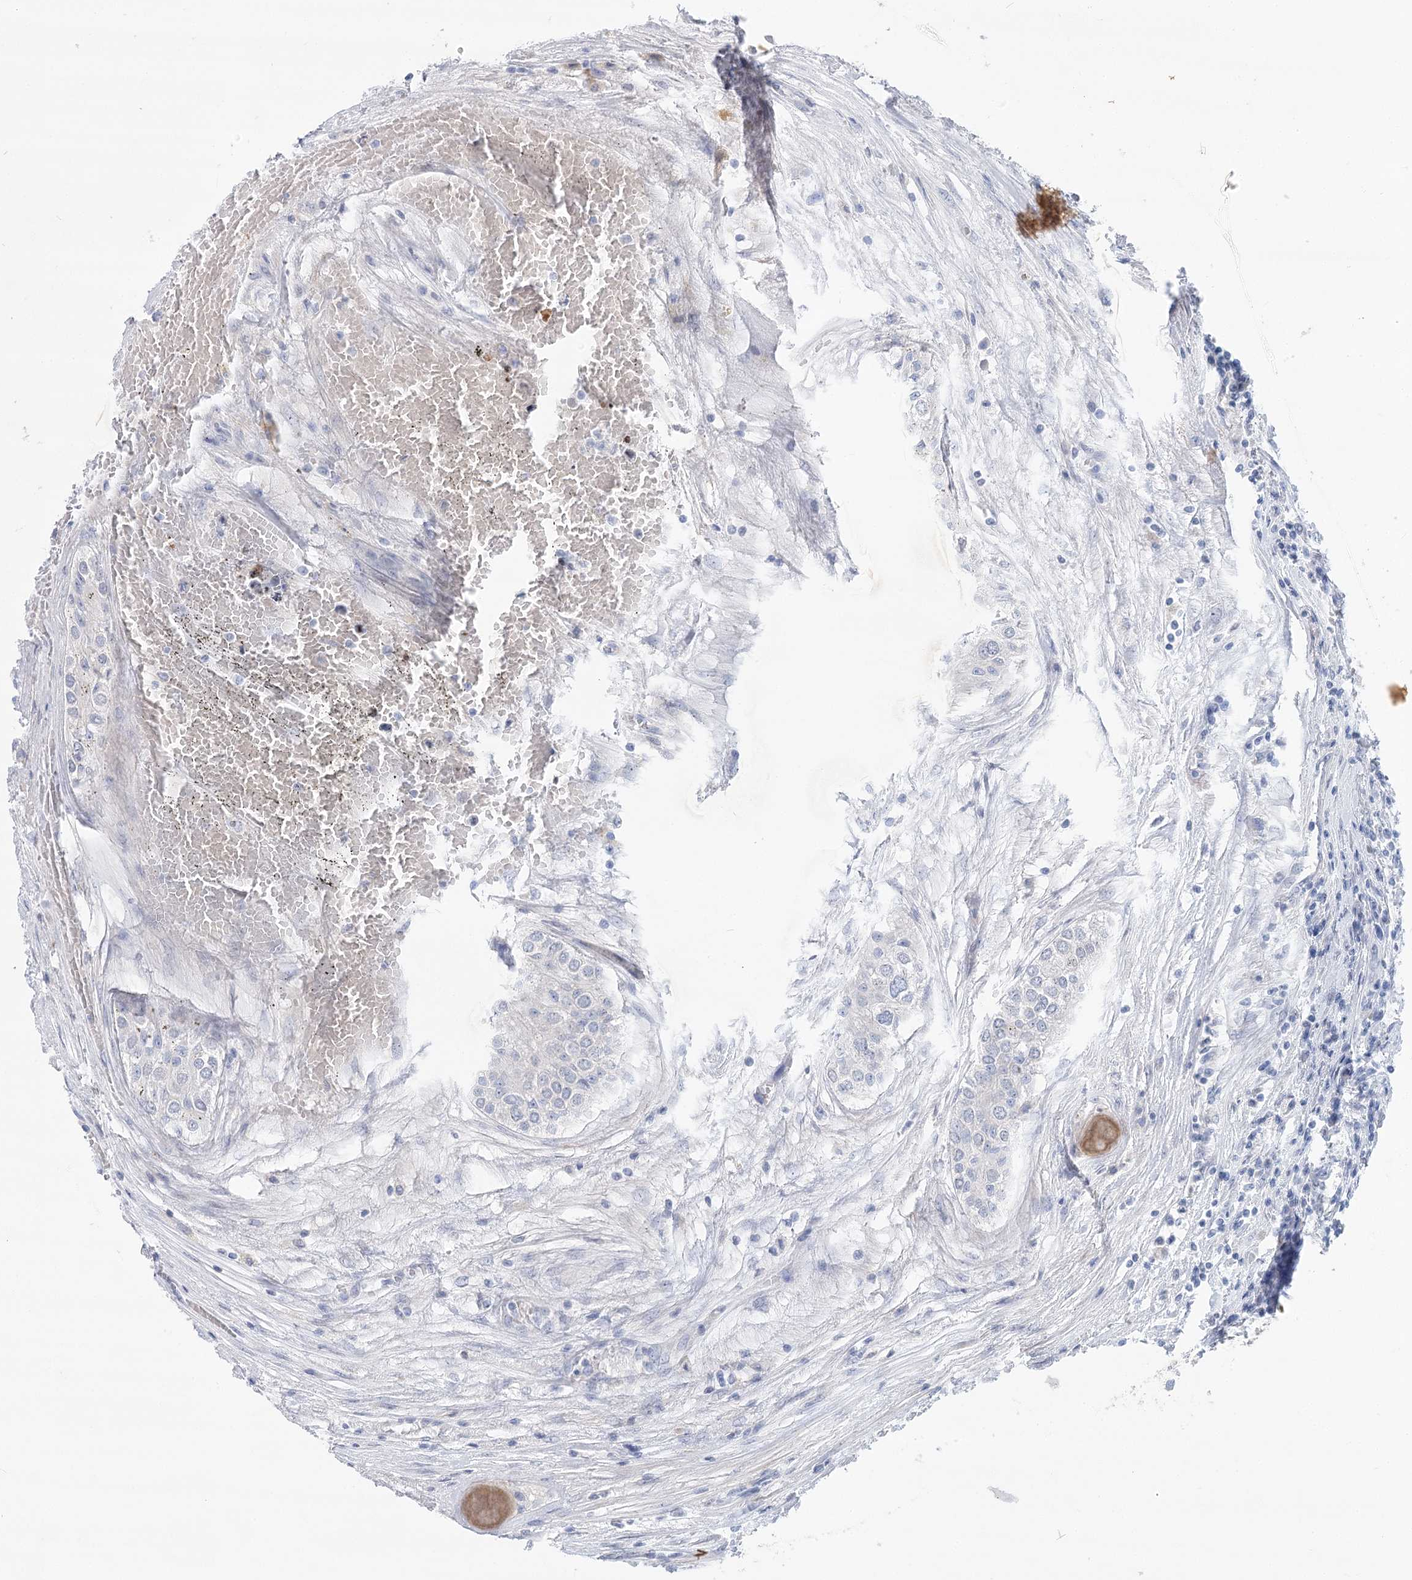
{"staining": {"intensity": "negative", "quantity": "none", "location": "none"}, "tissue": "testis cancer", "cell_type": "Tumor cells", "image_type": "cancer", "snomed": [{"axis": "morphology", "description": "Carcinoma, Embryonal, NOS"}, {"axis": "topography", "description": "Testis"}], "caption": "IHC of human testis cancer (embryonal carcinoma) reveals no staining in tumor cells. Brightfield microscopy of immunohistochemistry stained with DAB (3,3'-diaminobenzidine) (brown) and hematoxylin (blue), captured at high magnification.", "gene": "WDR74", "patient": {"sex": "male", "age": 25}}